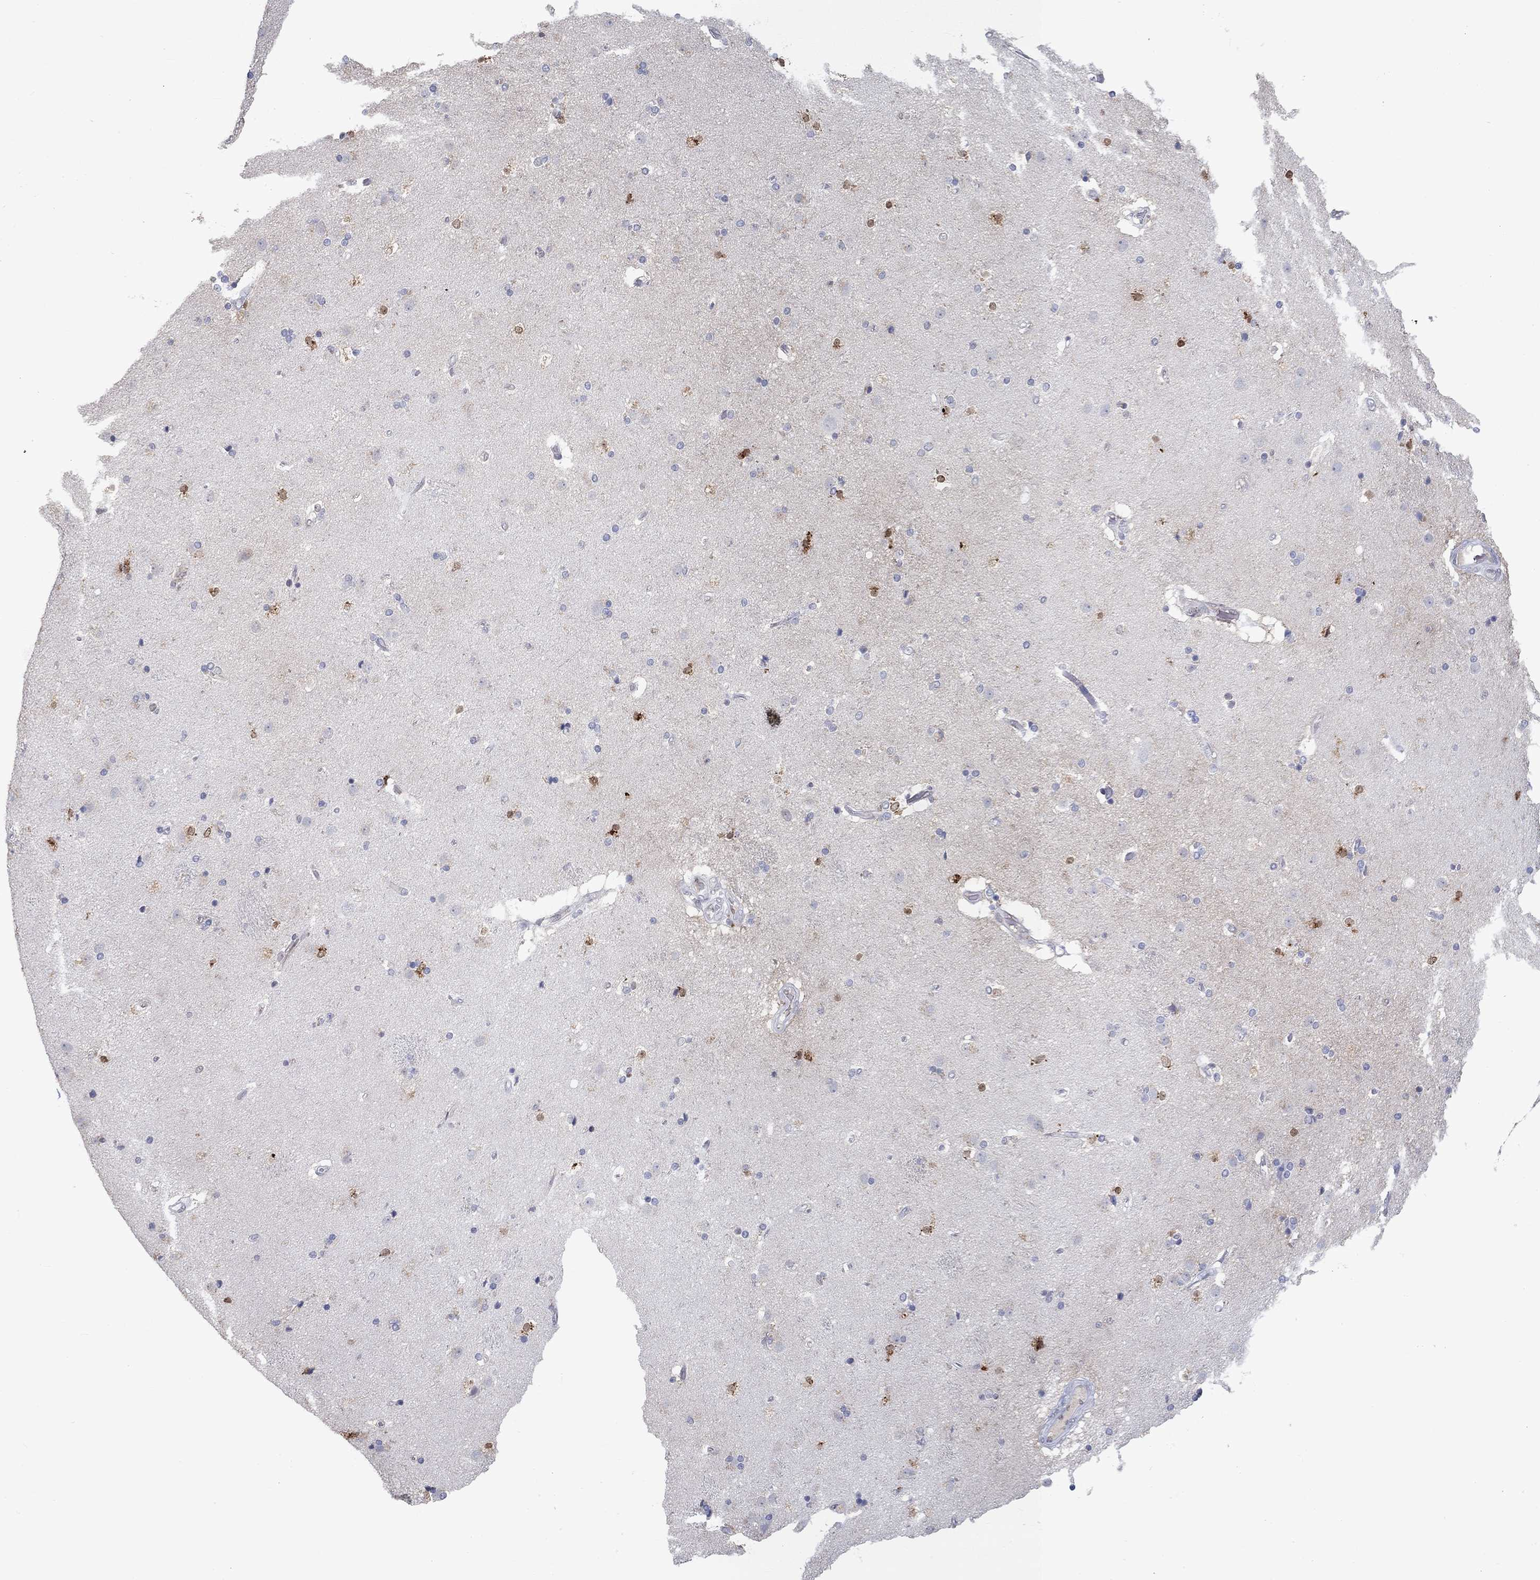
{"staining": {"intensity": "strong", "quantity": "<25%", "location": "nuclear"}, "tissue": "caudate", "cell_type": "Glial cells", "image_type": "normal", "snomed": [{"axis": "morphology", "description": "Normal tissue, NOS"}, {"axis": "topography", "description": "Lateral ventricle wall"}], "caption": "Immunohistochemistry of unremarkable human caudate exhibits medium levels of strong nuclear expression in approximately <25% of glial cells. (DAB (3,3'-diaminobenzidine) = brown stain, brightfield microscopy at high magnification).", "gene": "FGF2", "patient": {"sex": "male", "age": 54}}